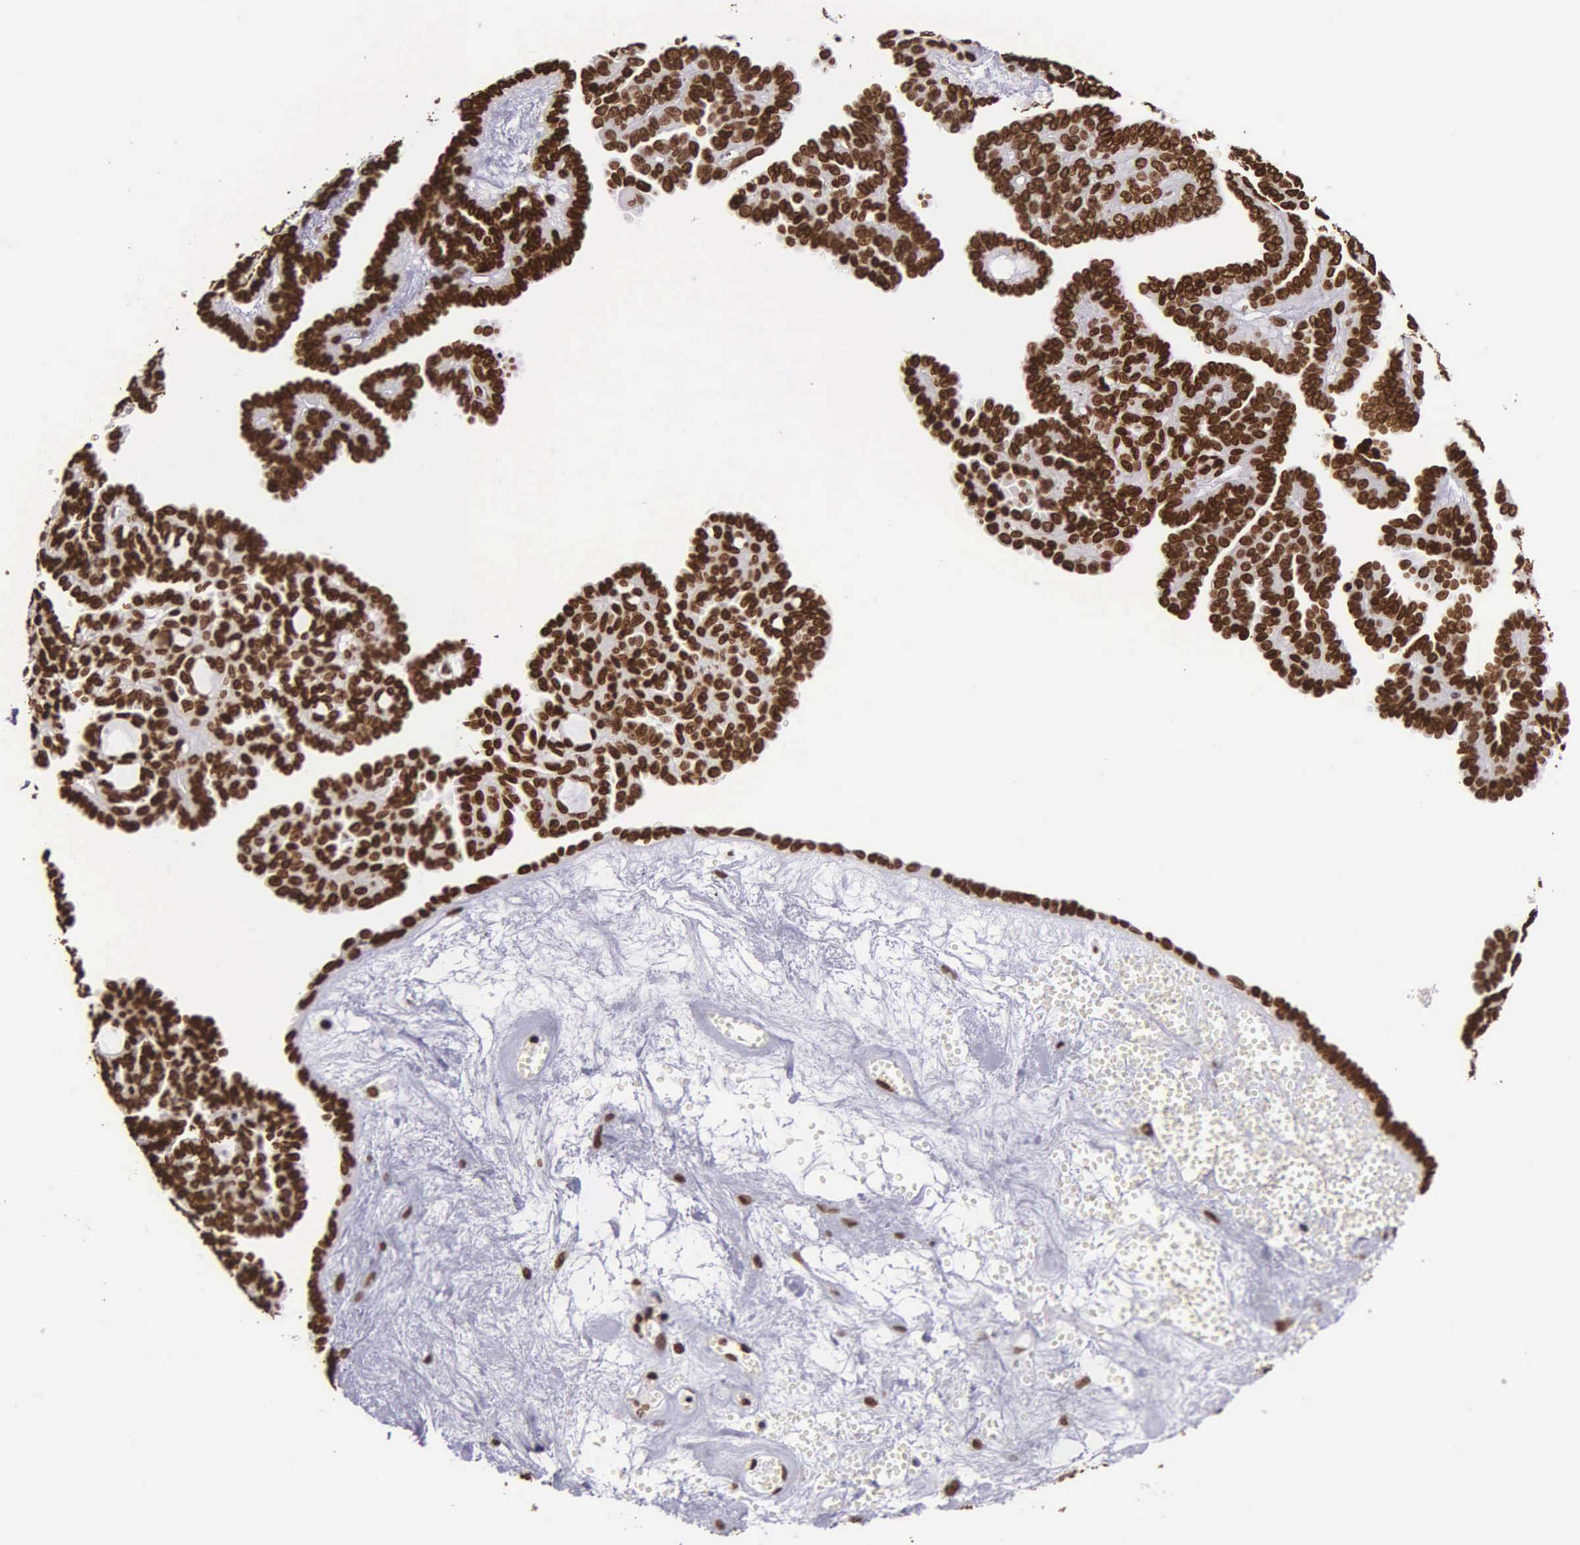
{"staining": {"intensity": "strong", "quantity": ">75%", "location": "nuclear"}, "tissue": "ovarian cancer", "cell_type": "Tumor cells", "image_type": "cancer", "snomed": [{"axis": "morphology", "description": "Cystadenocarcinoma, serous, NOS"}, {"axis": "topography", "description": "Ovary"}], "caption": "Immunohistochemical staining of human ovarian cancer displays strong nuclear protein positivity in approximately >75% of tumor cells. (Brightfield microscopy of DAB IHC at high magnification).", "gene": "H1-0", "patient": {"sex": "female", "age": 71}}